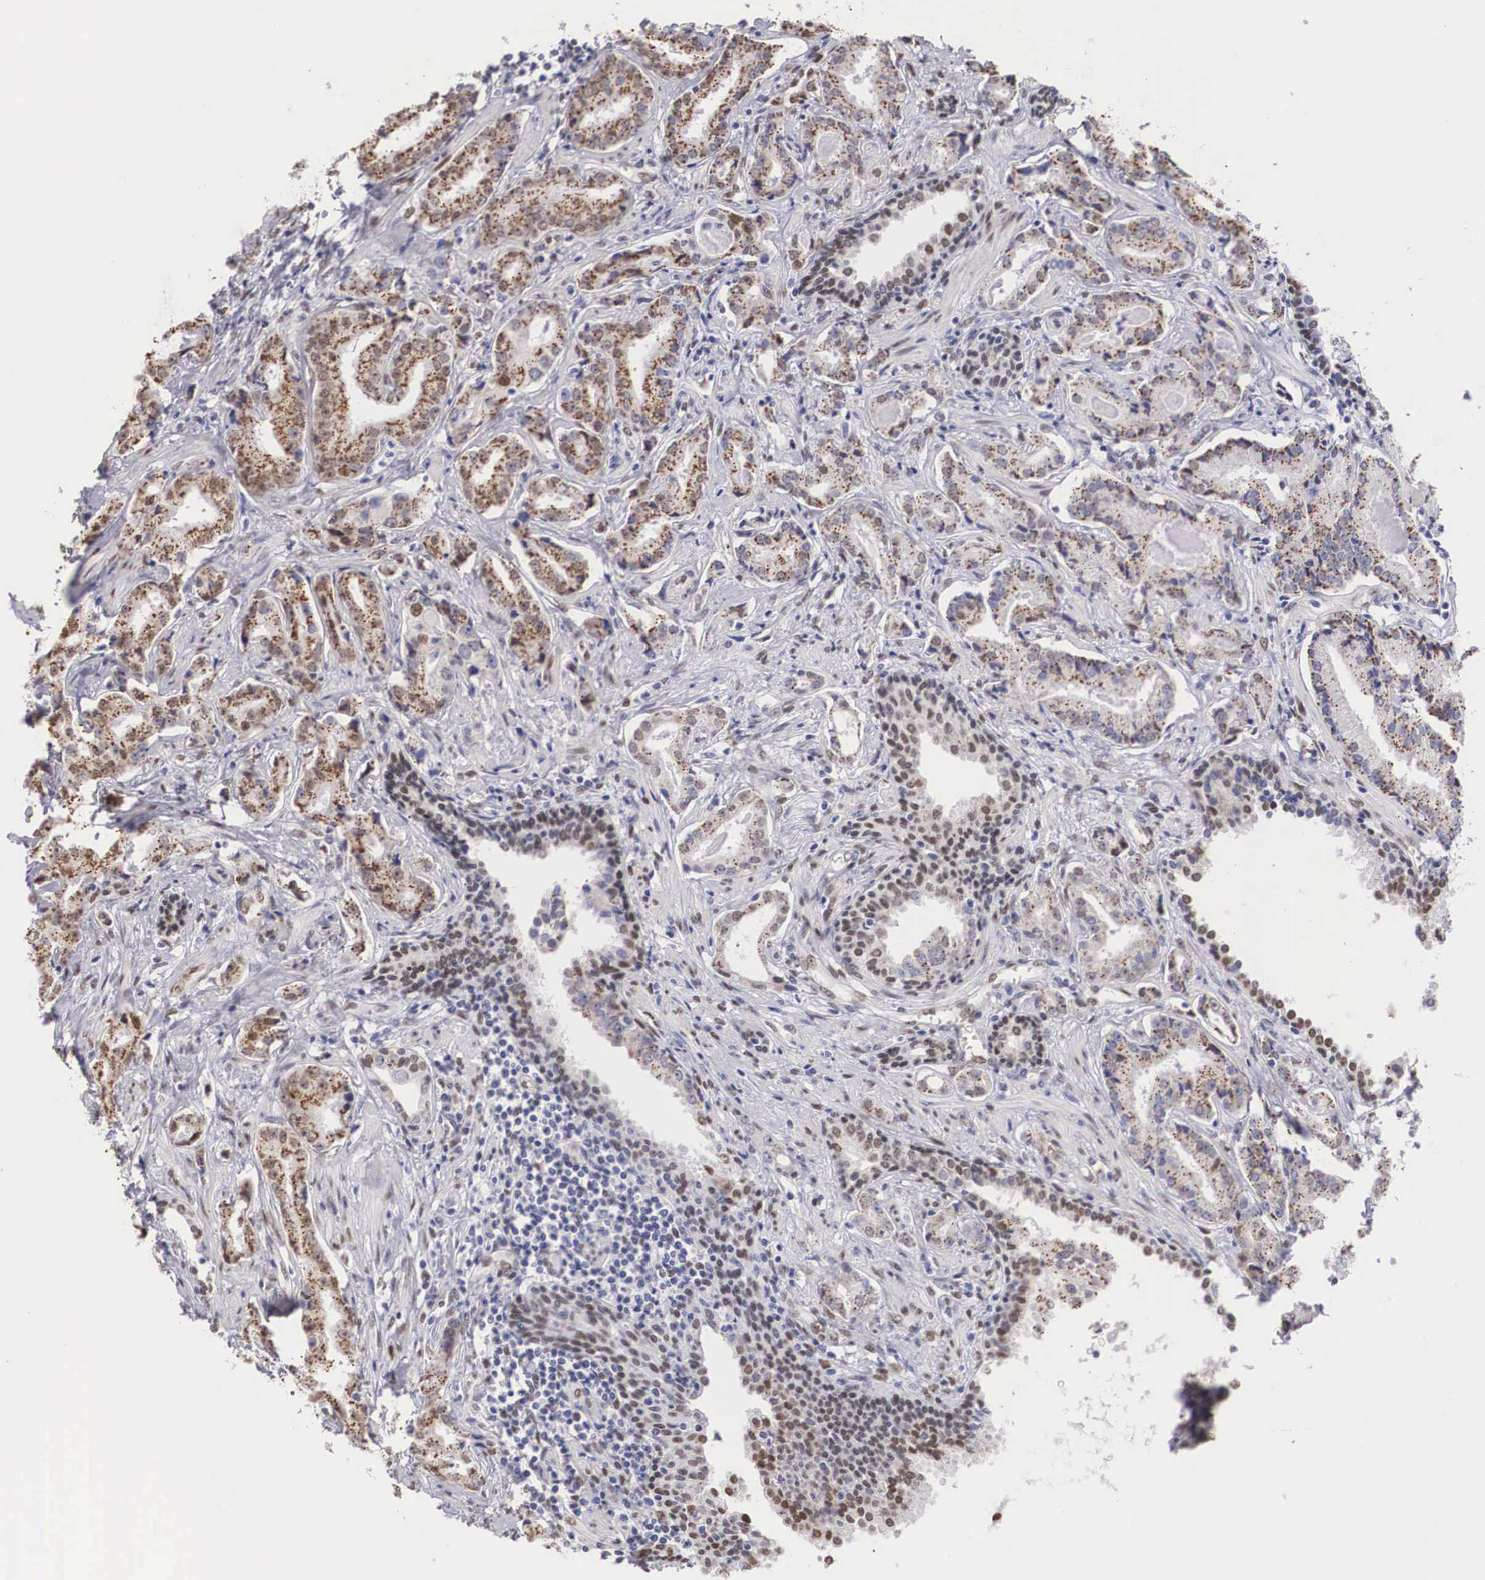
{"staining": {"intensity": "moderate", "quantity": "25%-75%", "location": "cytoplasmic/membranous,nuclear"}, "tissue": "prostate cancer", "cell_type": "Tumor cells", "image_type": "cancer", "snomed": [{"axis": "morphology", "description": "Adenocarcinoma, Low grade"}, {"axis": "topography", "description": "Prostate"}], "caption": "There is medium levels of moderate cytoplasmic/membranous and nuclear expression in tumor cells of low-grade adenocarcinoma (prostate), as demonstrated by immunohistochemical staining (brown color).", "gene": "HMGN5", "patient": {"sex": "male", "age": 65}}